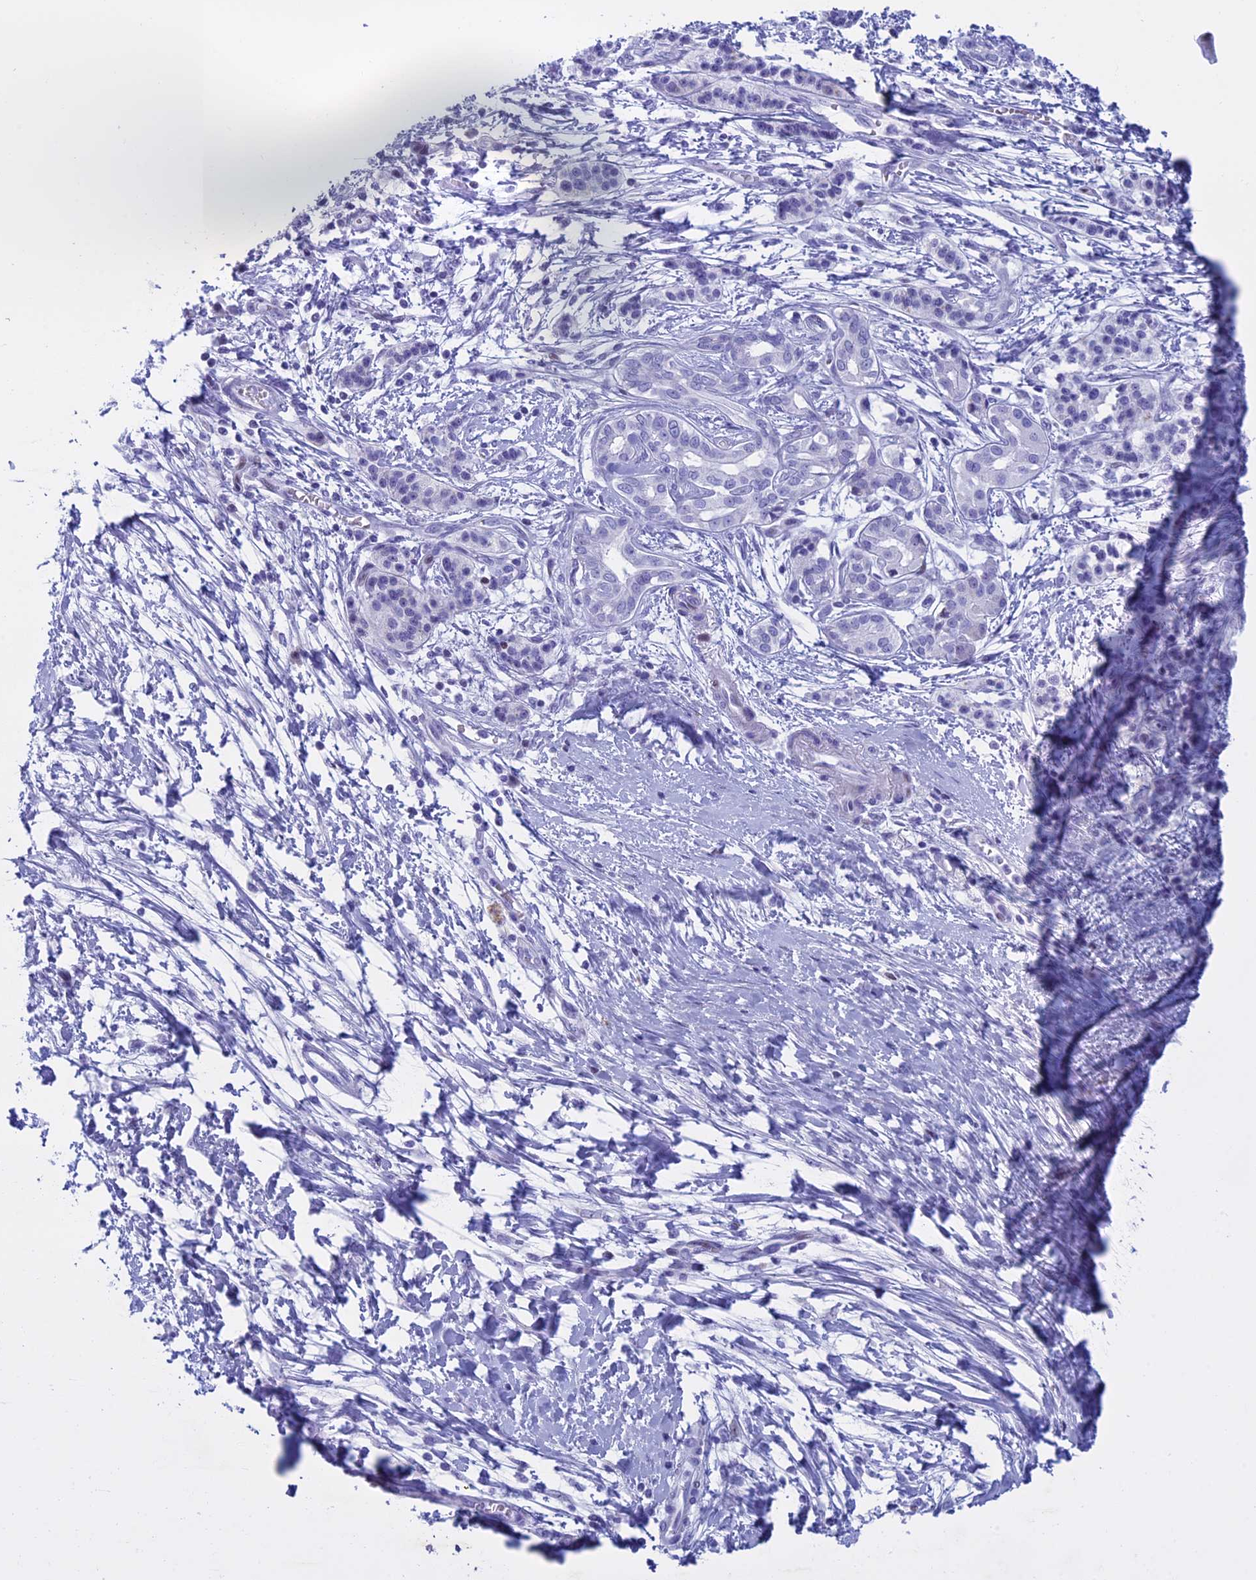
{"staining": {"intensity": "negative", "quantity": "none", "location": "none"}, "tissue": "pancreatic cancer", "cell_type": "Tumor cells", "image_type": "cancer", "snomed": [{"axis": "morphology", "description": "Adenocarcinoma, NOS"}, {"axis": "topography", "description": "Pancreas"}], "caption": "A high-resolution photomicrograph shows immunohistochemistry (IHC) staining of pancreatic adenocarcinoma, which exhibits no significant staining in tumor cells.", "gene": "KCTD21", "patient": {"sex": "male", "age": 50}}